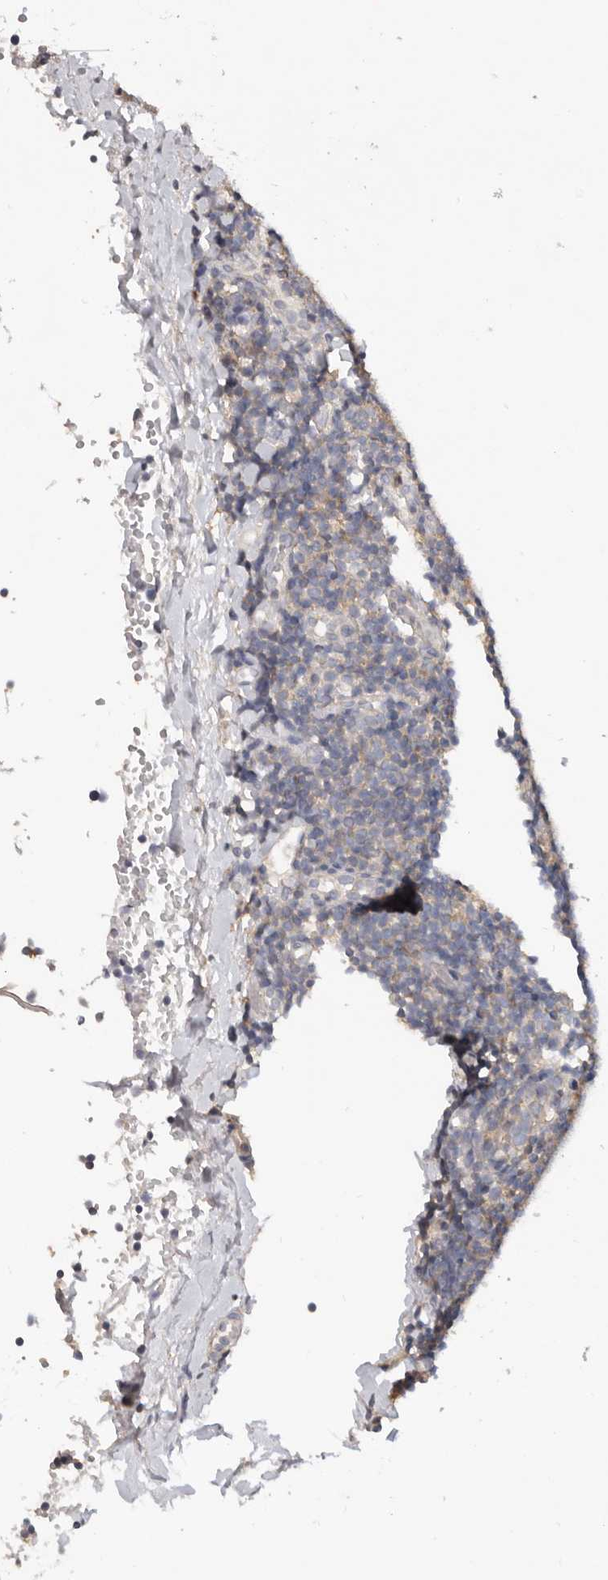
{"staining": {"intensity": "weak", "quantity": "<25%", "location": "cytoplasmic/membranous"}, "tissue": "tonsil", "cell_type": "Germinal center cells", "image_type": "normal", "snomed": [{"axis": "morphology", "description": "Normal tissue, NOS"}, {"axis": "topography", "description": "Tonsil"}], "caption": "Germinal center cells show no significant expression in unremarkable tonsil.", "gene": "WDTC1", "patient": {"sex": "female", "age": 19}}